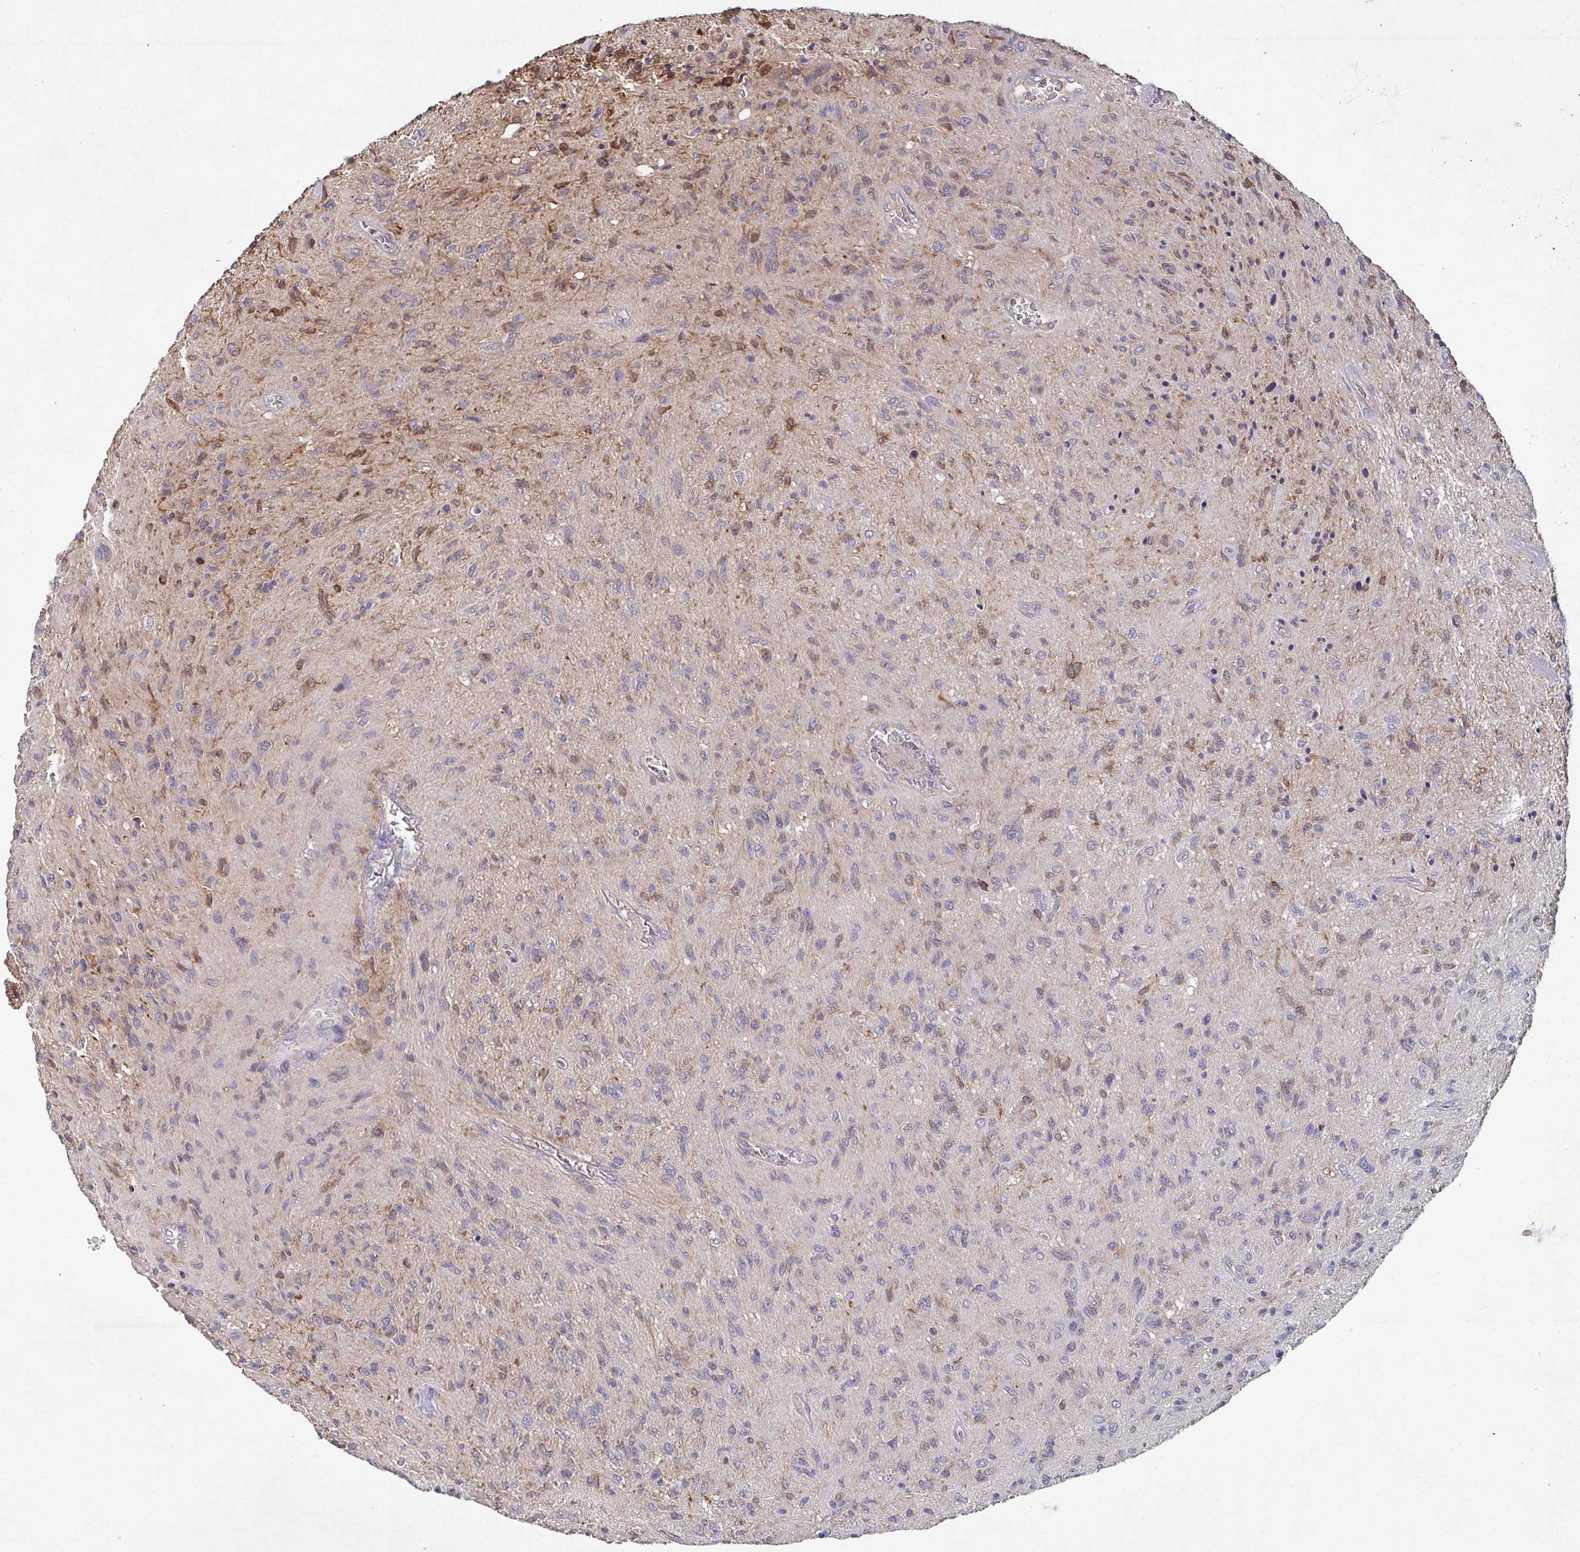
{"staining": {"intensity": "weak", "quantity": "<25%", "location": "cytoplasmic/membranous"}, "tissue": "glioma", "cell_type": "Tumor cells", "image_type": "cancer", "snomed": [{"axis": "morphology", "description": "Glioma, malignant, High grade"}, {"axis": "topography", "description": "Brain"}], "caption": "Immunohistochemical staining of glioma shows no significant positivity in tumor cells.", "gene": "MT-ND3", "patient": {"sex": "male", "age": 54}}